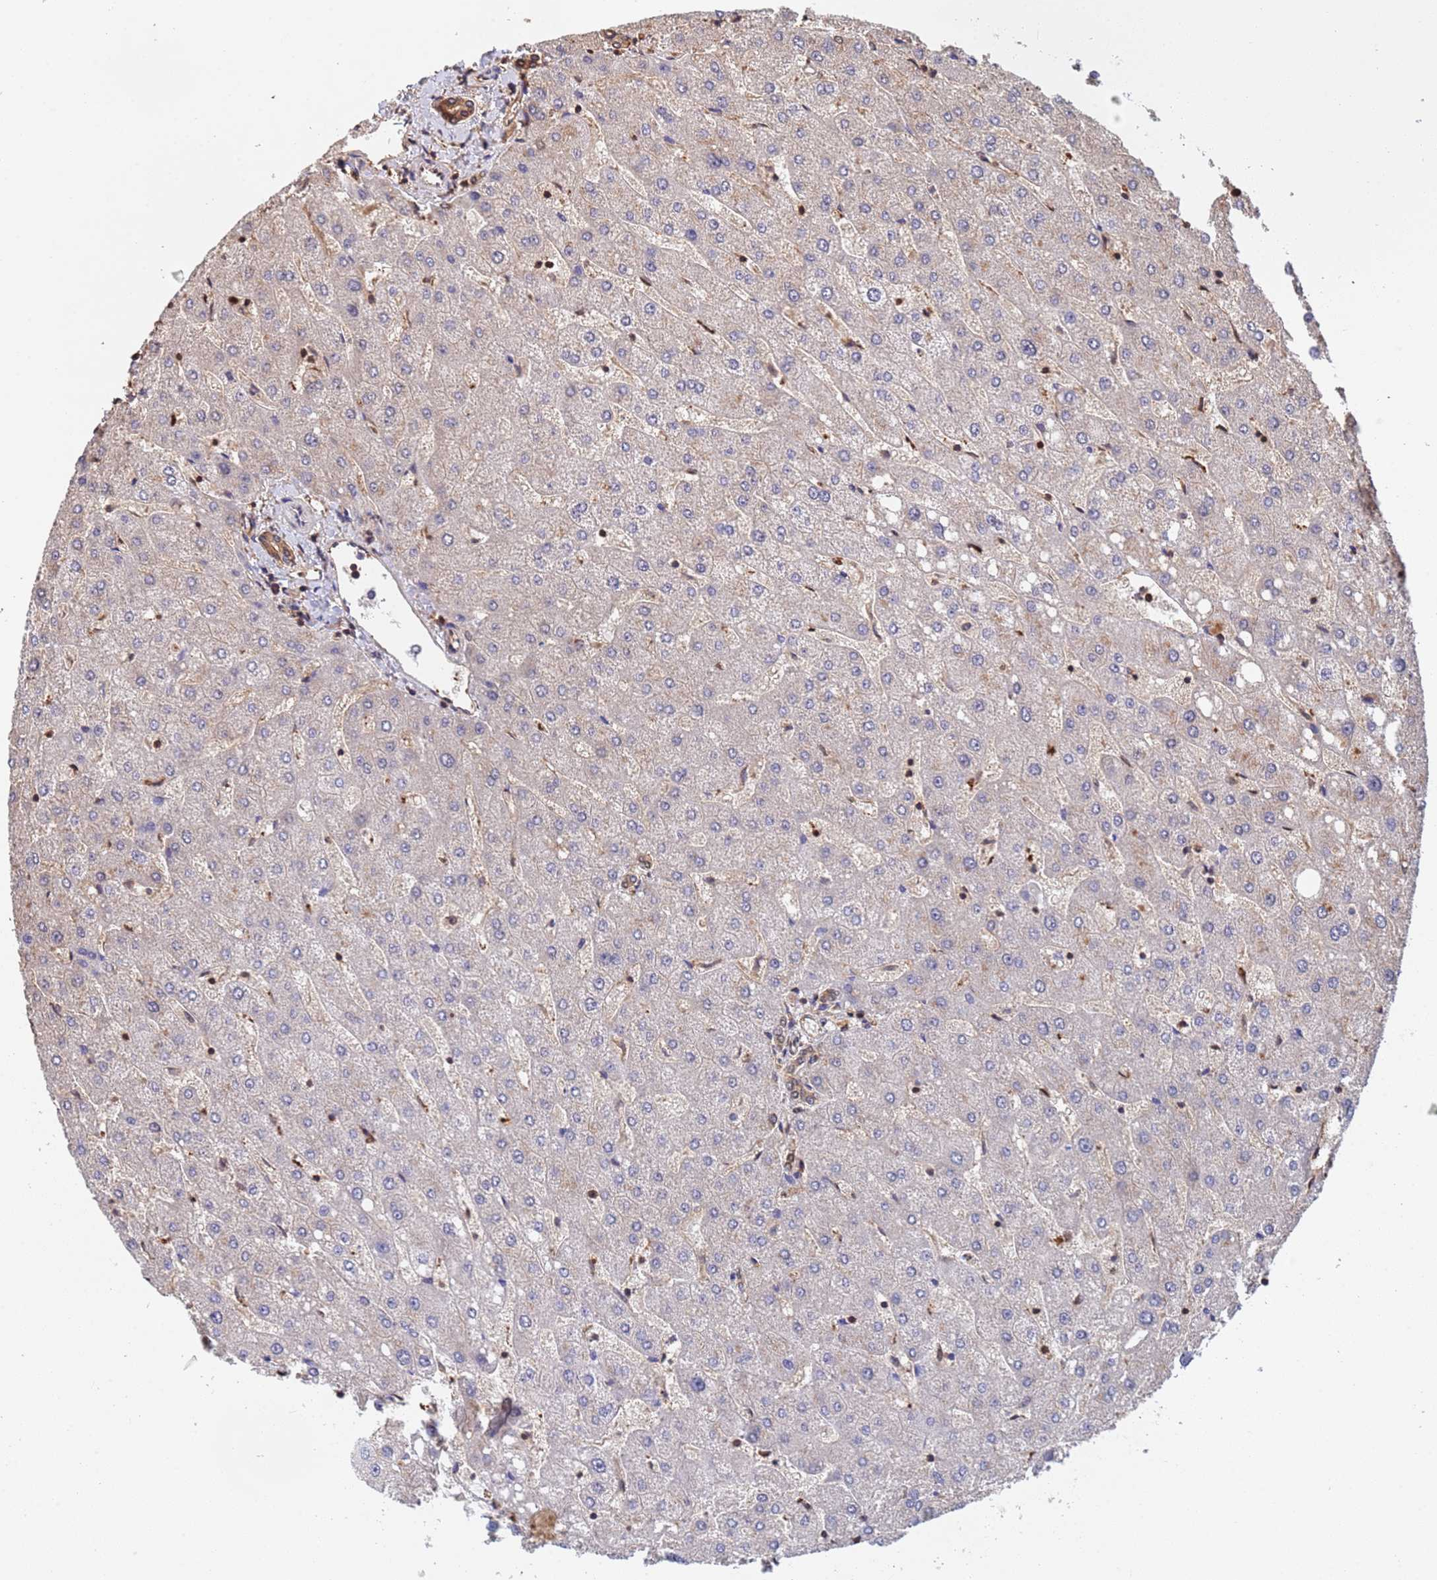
{"staining": {"intensity": "moderate", "quantity": "25%-75%", "location": "cytoplasmic/membranous"}, "tissue": "liver", "cell_type": "Cholangiocytes", "image_type": "normal", "snomed": [{"axis": "morphology", "description": "Normal tissue, NOS"}, {"axis": "topography", "description": "Liver"}], "caption": "High-magnification brightfield microscopy of unremarkable liver stained with DAB (brown) and counterstained with hematoxylin (blue). cholangiocytes exhibit moderate cytoplasmic/membranous positivity is appreciated in approximately25%-75% of cells. The protein is stained brown, and the nuclei are stained in blue (DAB IHC with brightfield microscopy, high magnification).", "gene": "SUMO2", "patient": {"sex": "male", "age": 67}}